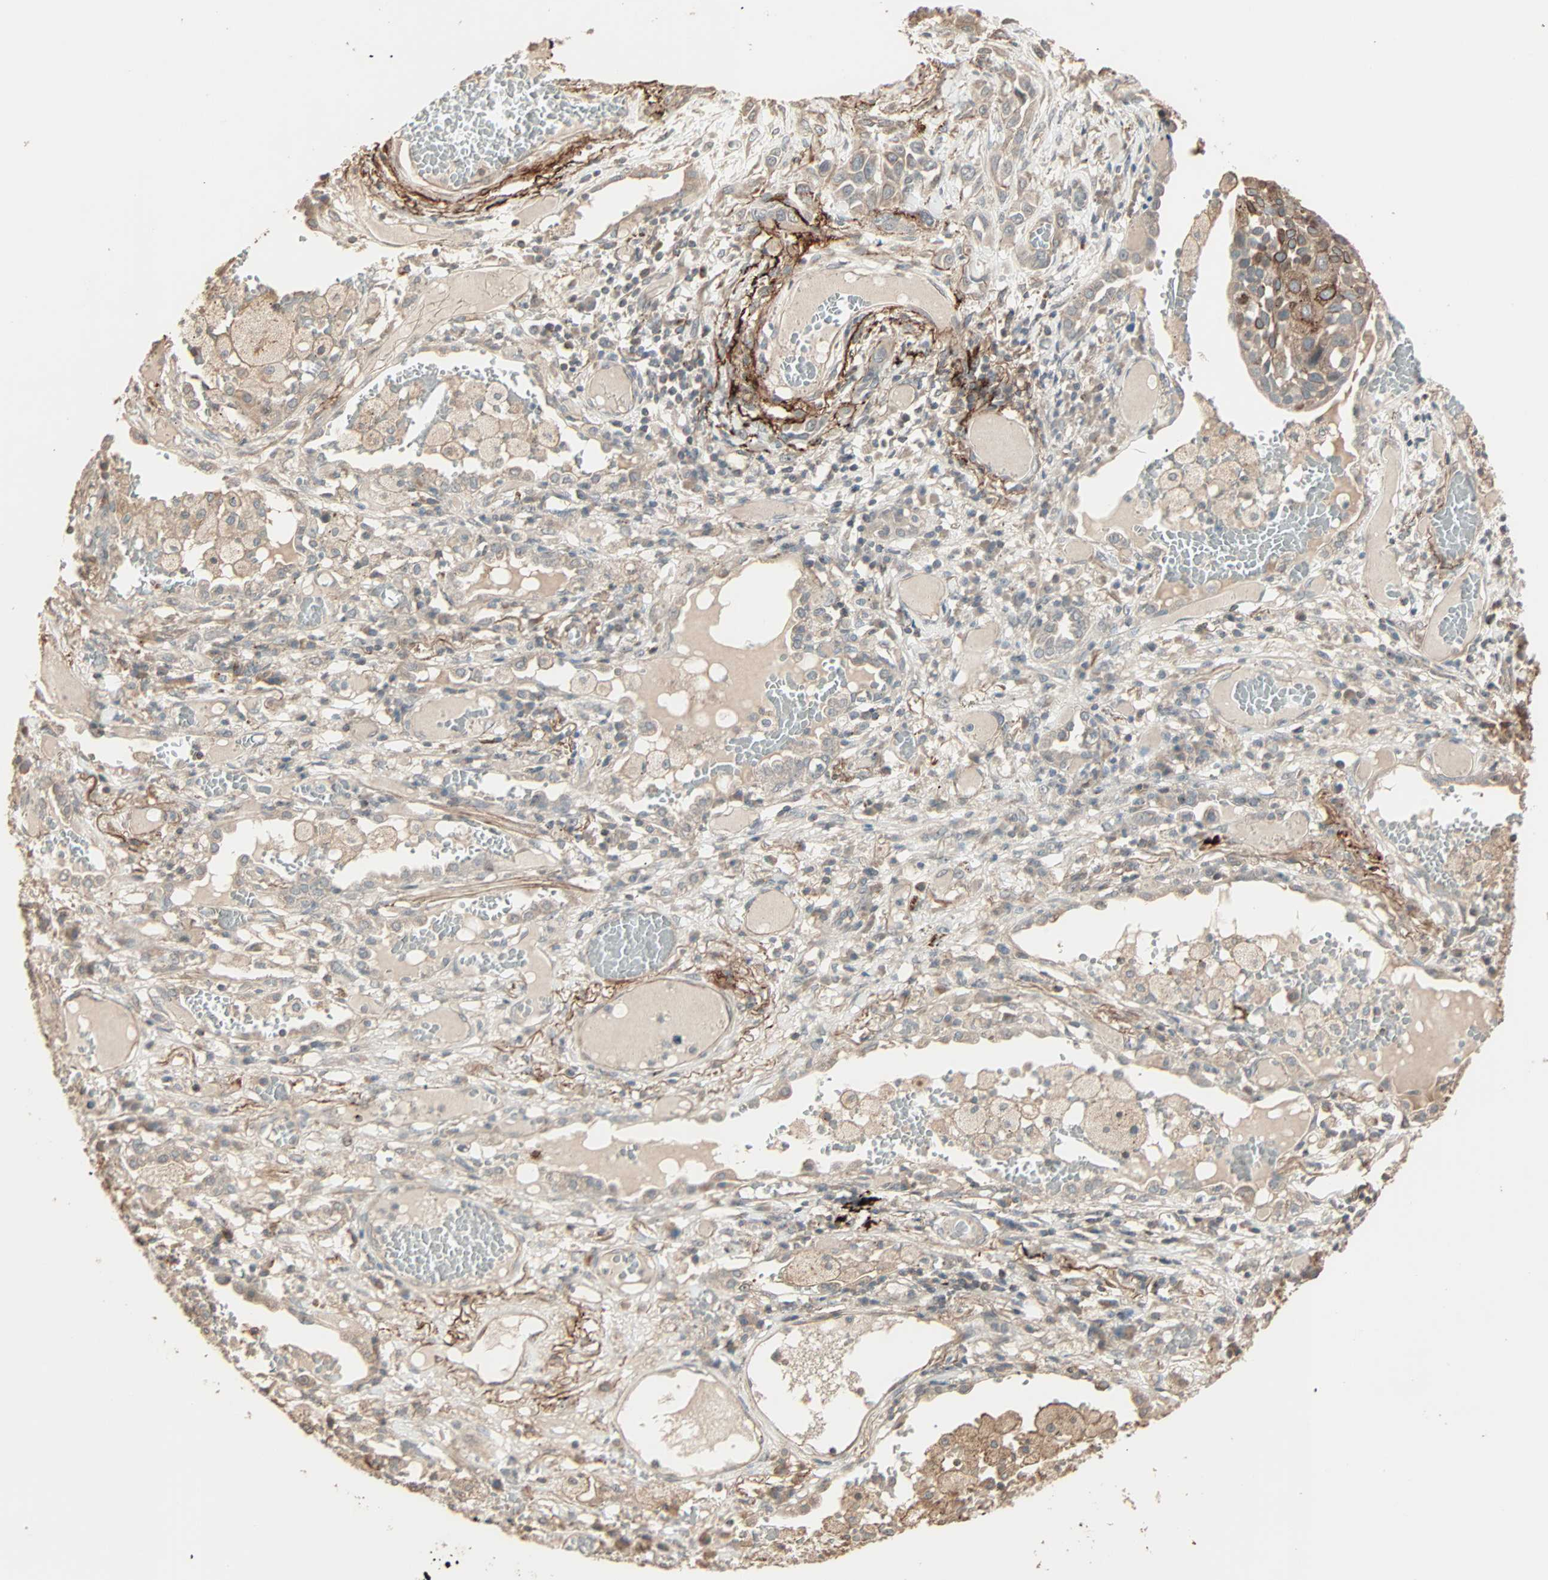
{"staining": {"intensity": "moderate", "quantity": ">75%", "location": "cytoplasmic/membranous"}, "tissue": "lung cancer", "cell_type": "Tumor cells", "image_type": "cancer", "snomed": [{"axis": "morphology", "description": "Squamous cell carcinoma, NOS"}, {"axis": "topography", "description": "Lung"}], "caption": "Immunohistochemical staining of lung squamous cell carcinoma exhibits medium levels of moderate cytoplasmic/membranous protein expression in approximately >75% of tumor cells.", "gene": "CALCRL", "patient": {"sex": "male", "age": 71}}